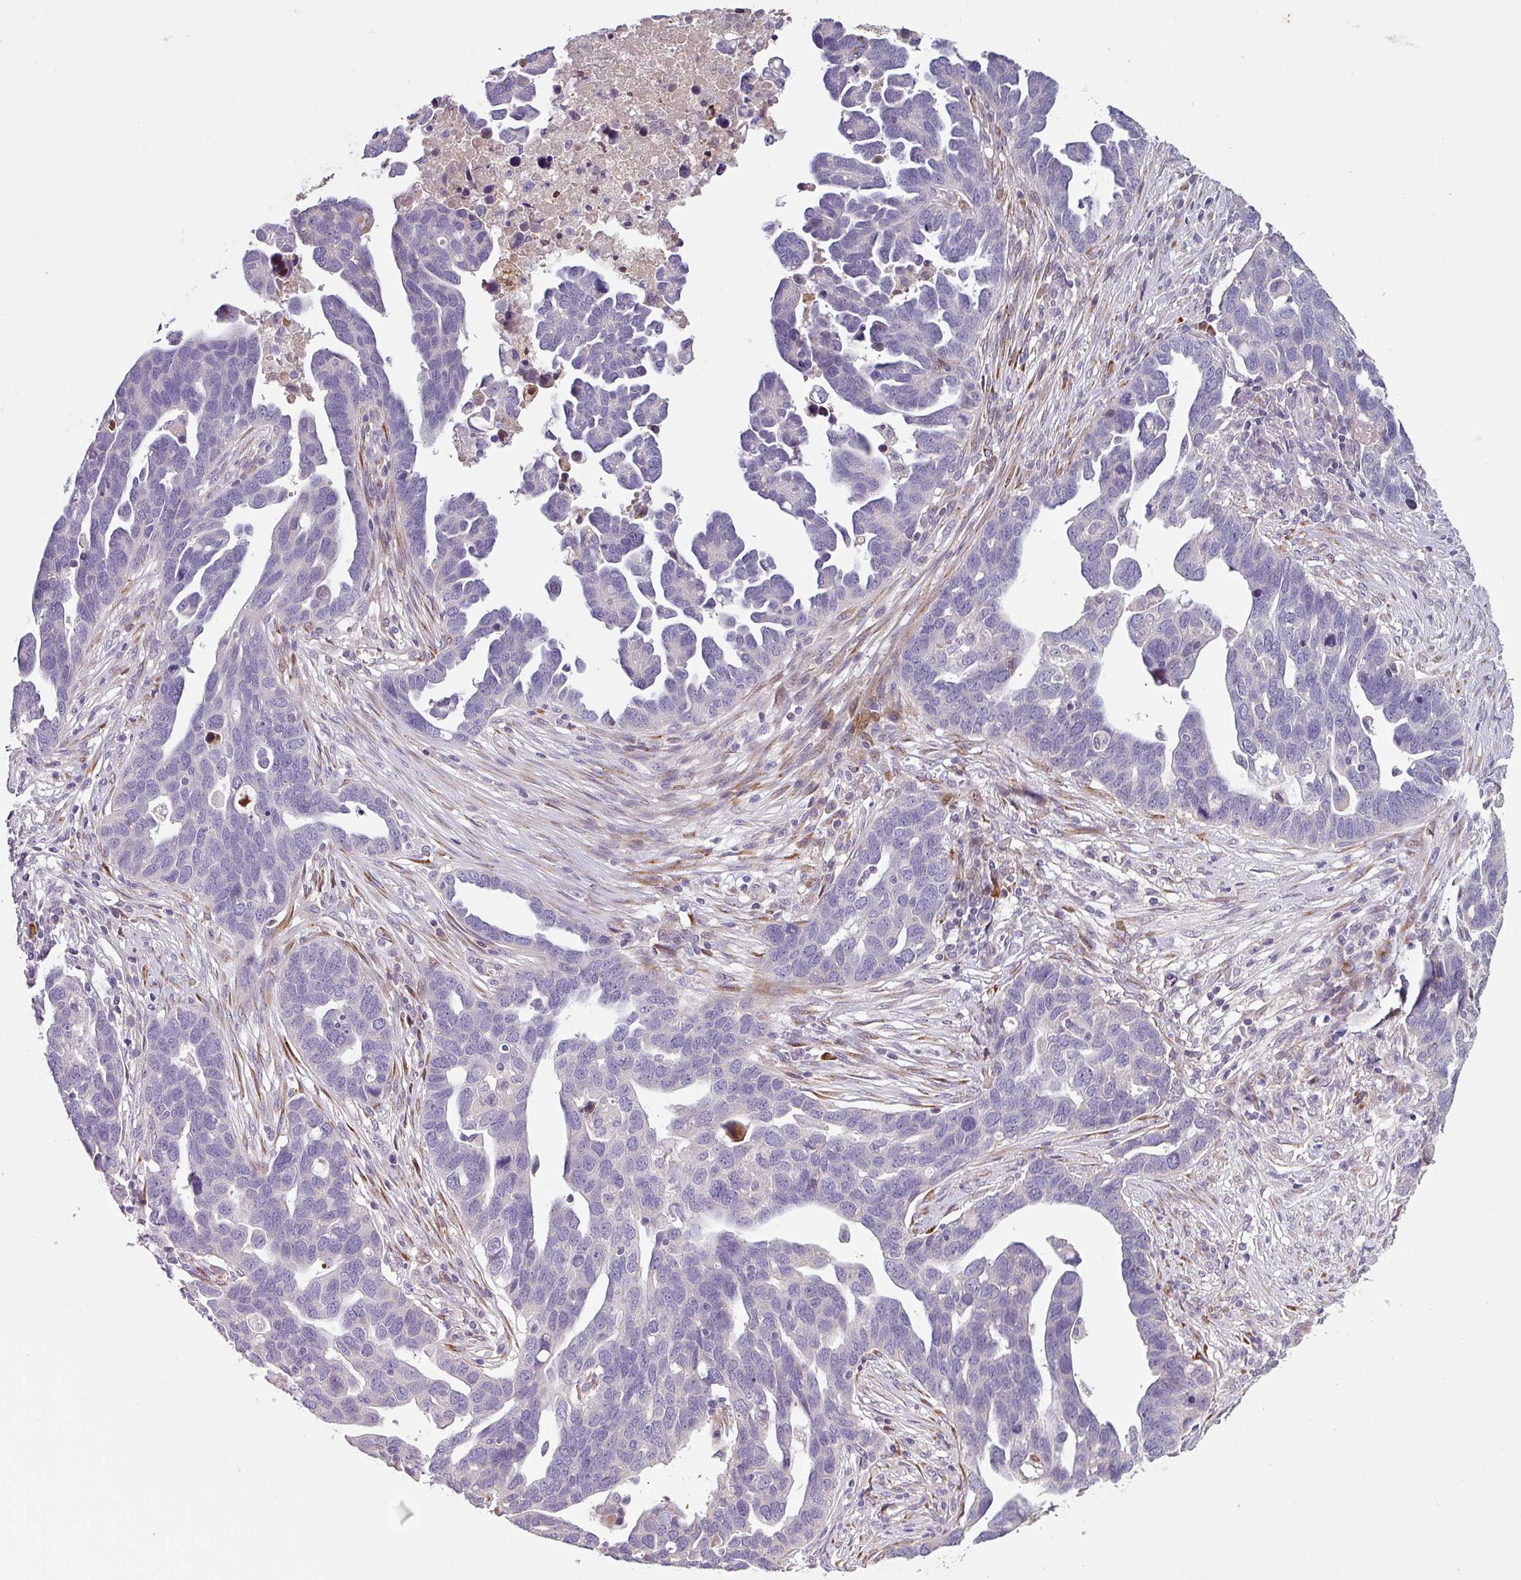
{"staining": {"intensity": "negative", "quantity": "none", "location": "none"}, "tissue": "ovarian cancer", "cell_type": "Tumor cells", "image_type": "cancer", "snomed": [{"axis": "morphology", "description": "Cystadenocarcinoma, serous, NOS"}, {"axis": "topography", "description": "Ovary"}], "caption": "The IHC histopathology image has no significant expression in tumor cells of ovarian cancer (serous cystadenocarcinoma) tissue. (DAB immunohistochemistry, high magnification).", "gene": "KLHL3", "patient": {"sex": "female", "age": 54}}